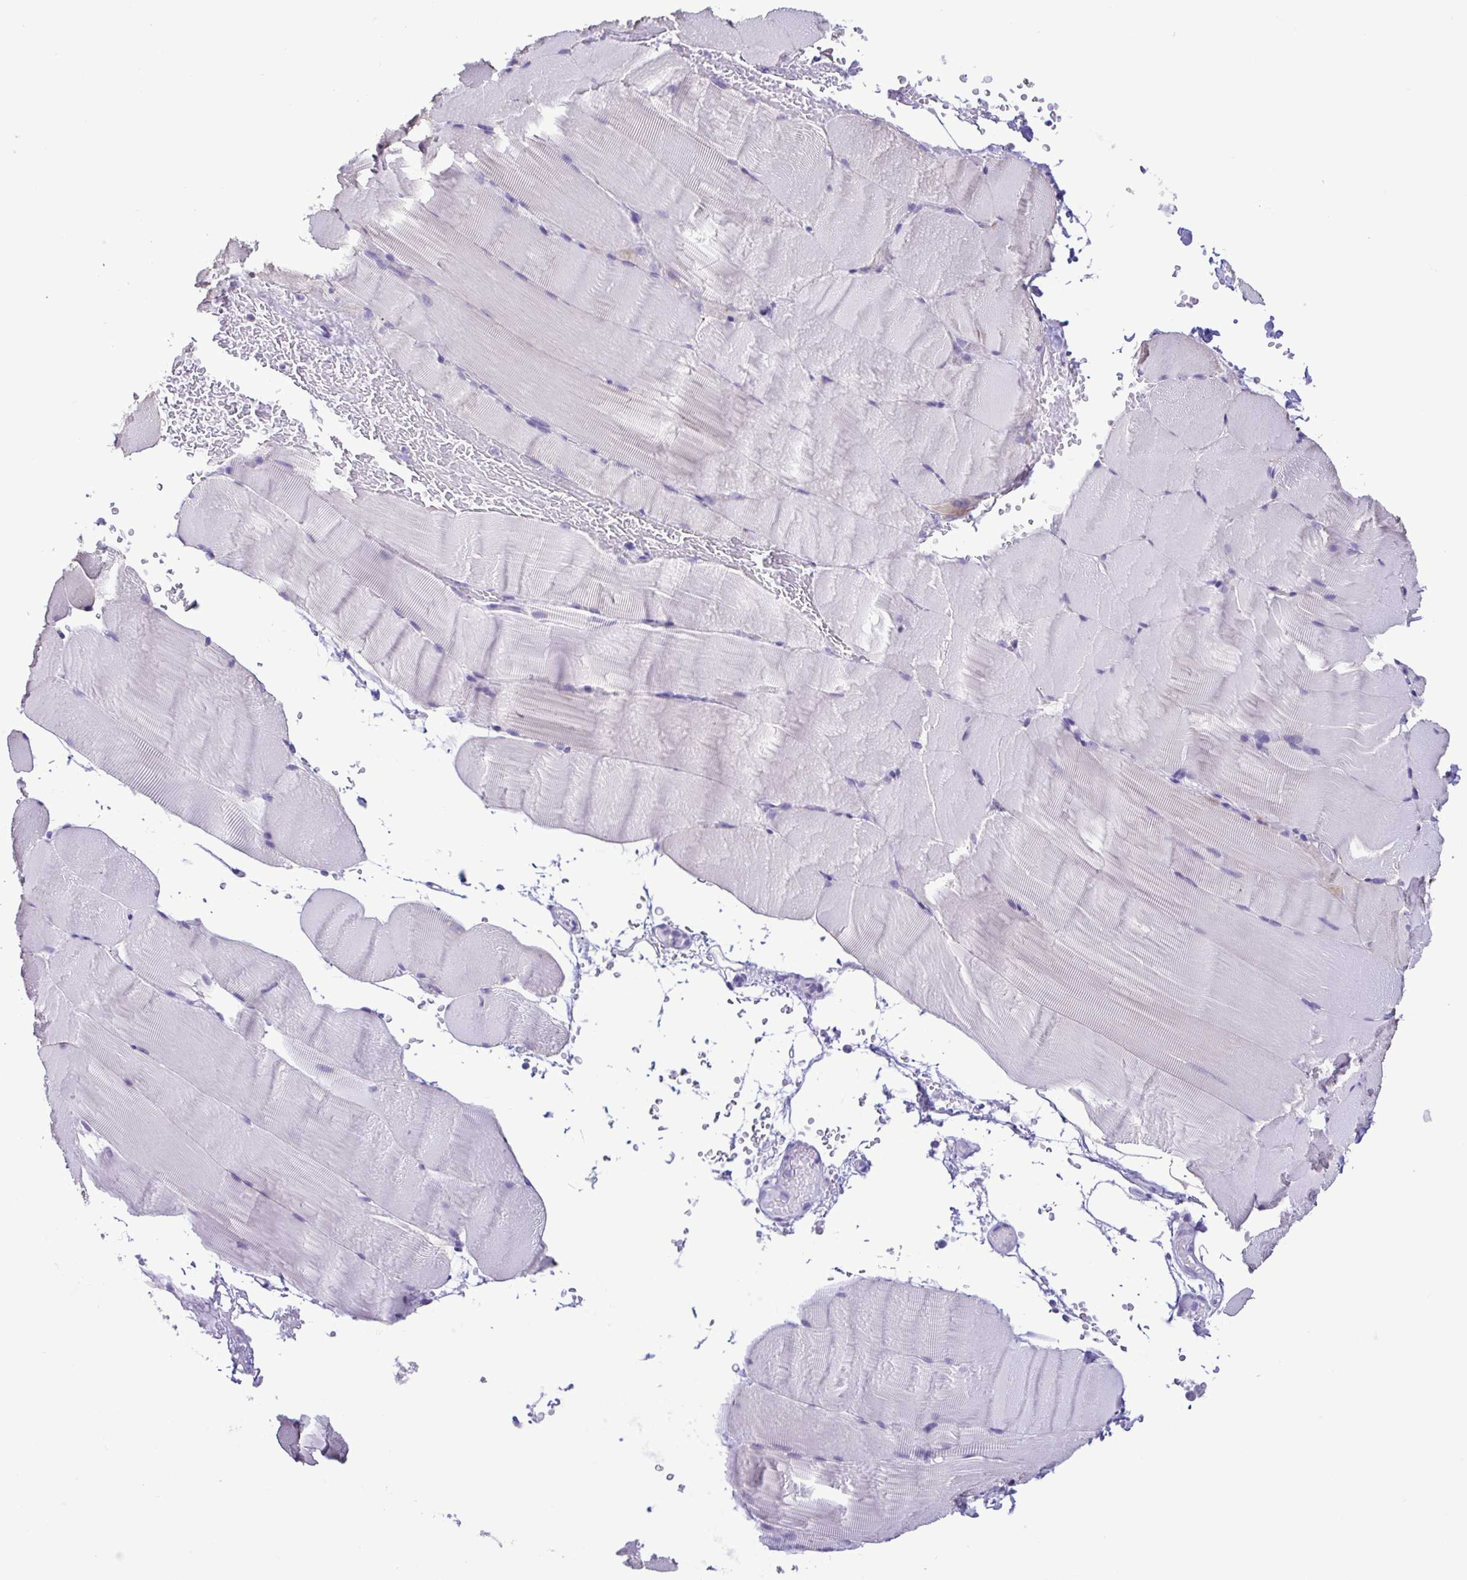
{"staining": {"intensity": "negative", "quantity": "none", "location": "none"}, "tissue": "skeletal muscle", "cell_type": "Myocytes", "image_type": "normal", "snomed": [{"axis": "morphology", "description": "Normal tissue, NOS"}, {"axis": "topography", "description": "Skeletal muscle"}], "caption": "Unremarkable skeletal muscle was stained to show a protein in brown. There is no significant staining in myocytes.", "gene": "CBY2", "patient": {"sex": "female", "age": 37}}